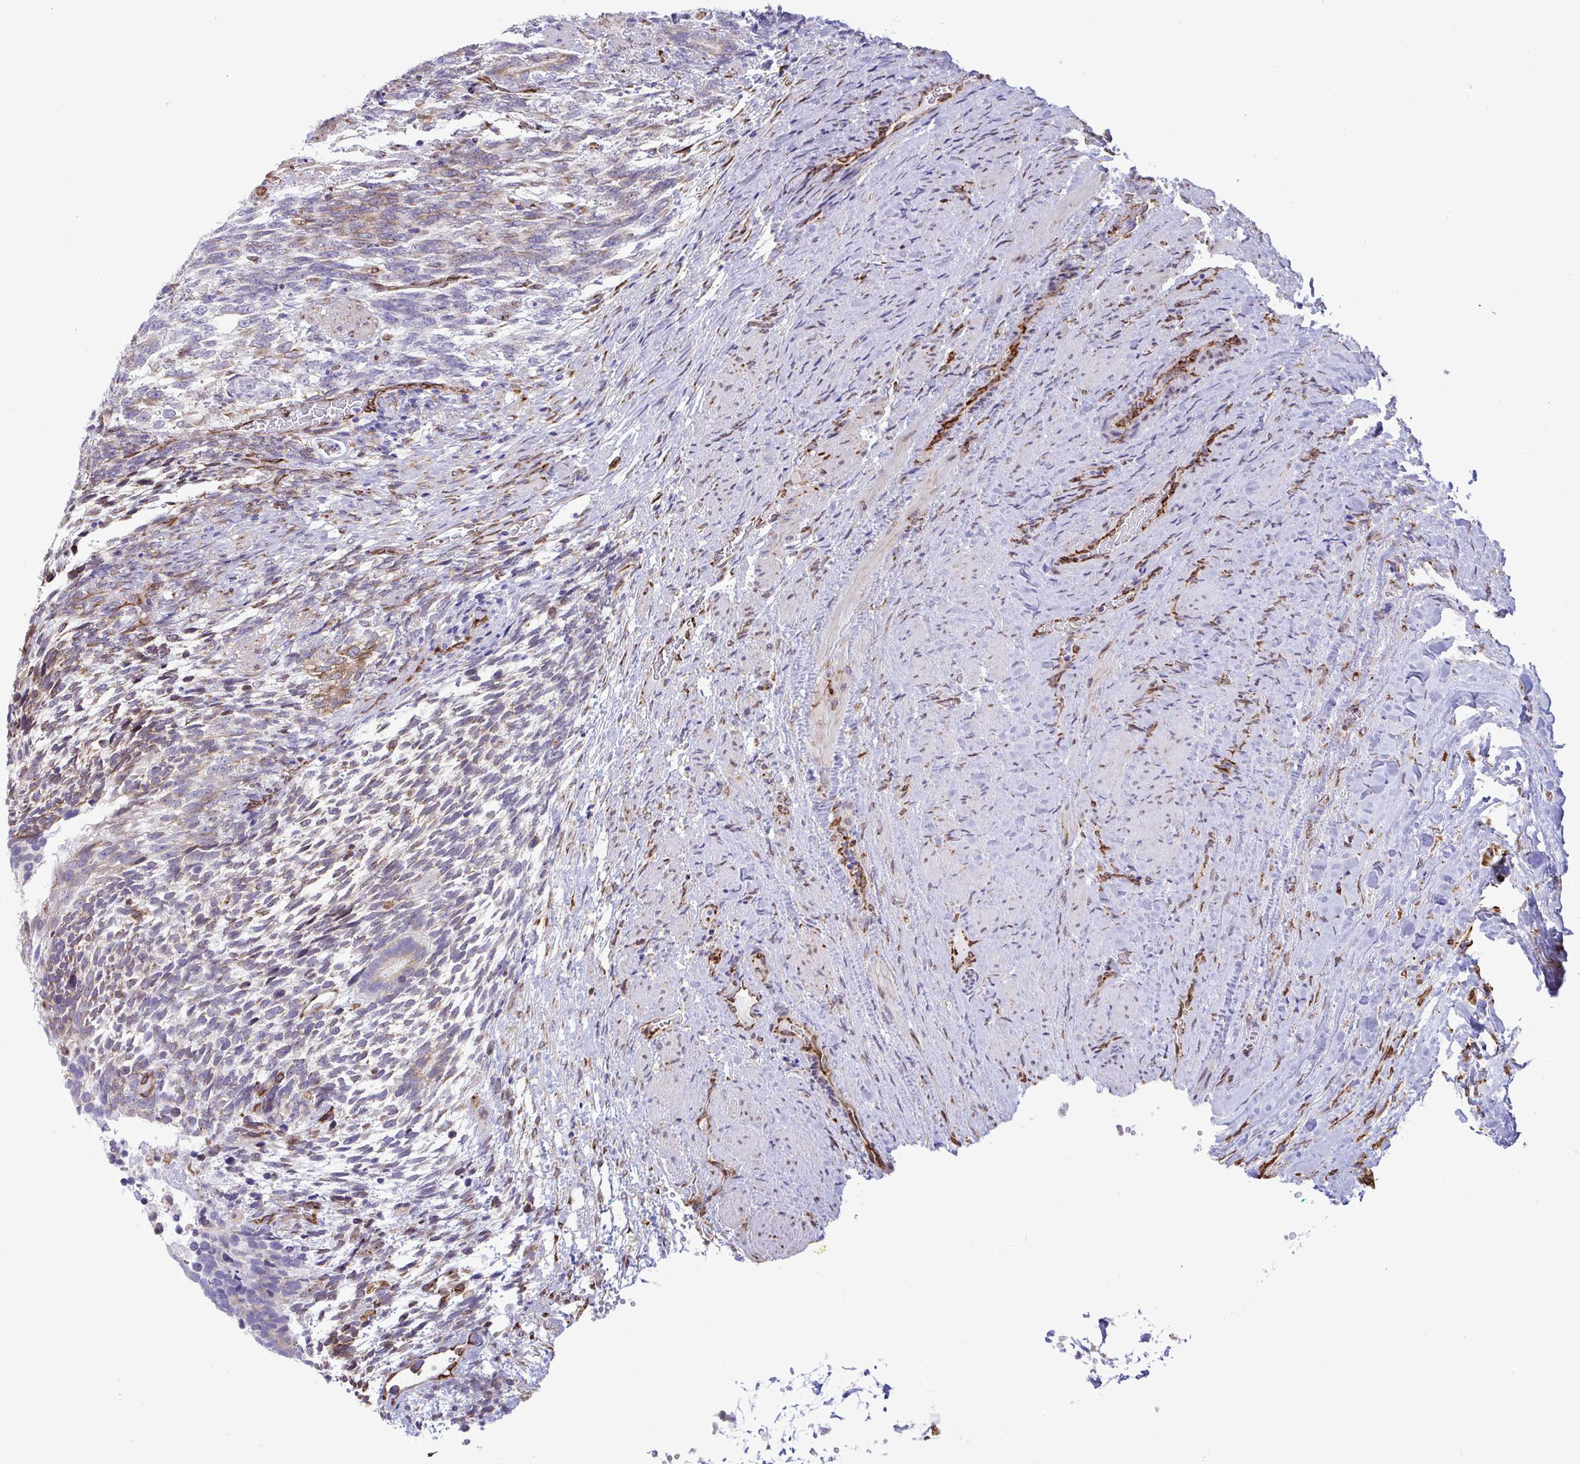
{"staining": {"intensity": "moderate", "quantity": "25%-75%", "location": "cytoplasmic/membranous"}, "tissue": "testis cancer", "cell_type": "Tumor cells", "image_type": "cancer", "snomed": [{"axis": "morphology", "description": "Carcinoma, Embryonal, NOS"}, {"axis": "topography", "description": "Testis"}], "caption": "Immunohistochemical staining of human testis embryonal carcinoma reveals medium levels of moderate cytoplasmic/membranous protein expression in approximately 25%-75% of tumor cells.", "gene": "ASPH", "patient": {"sex": "male", "age": 23}}